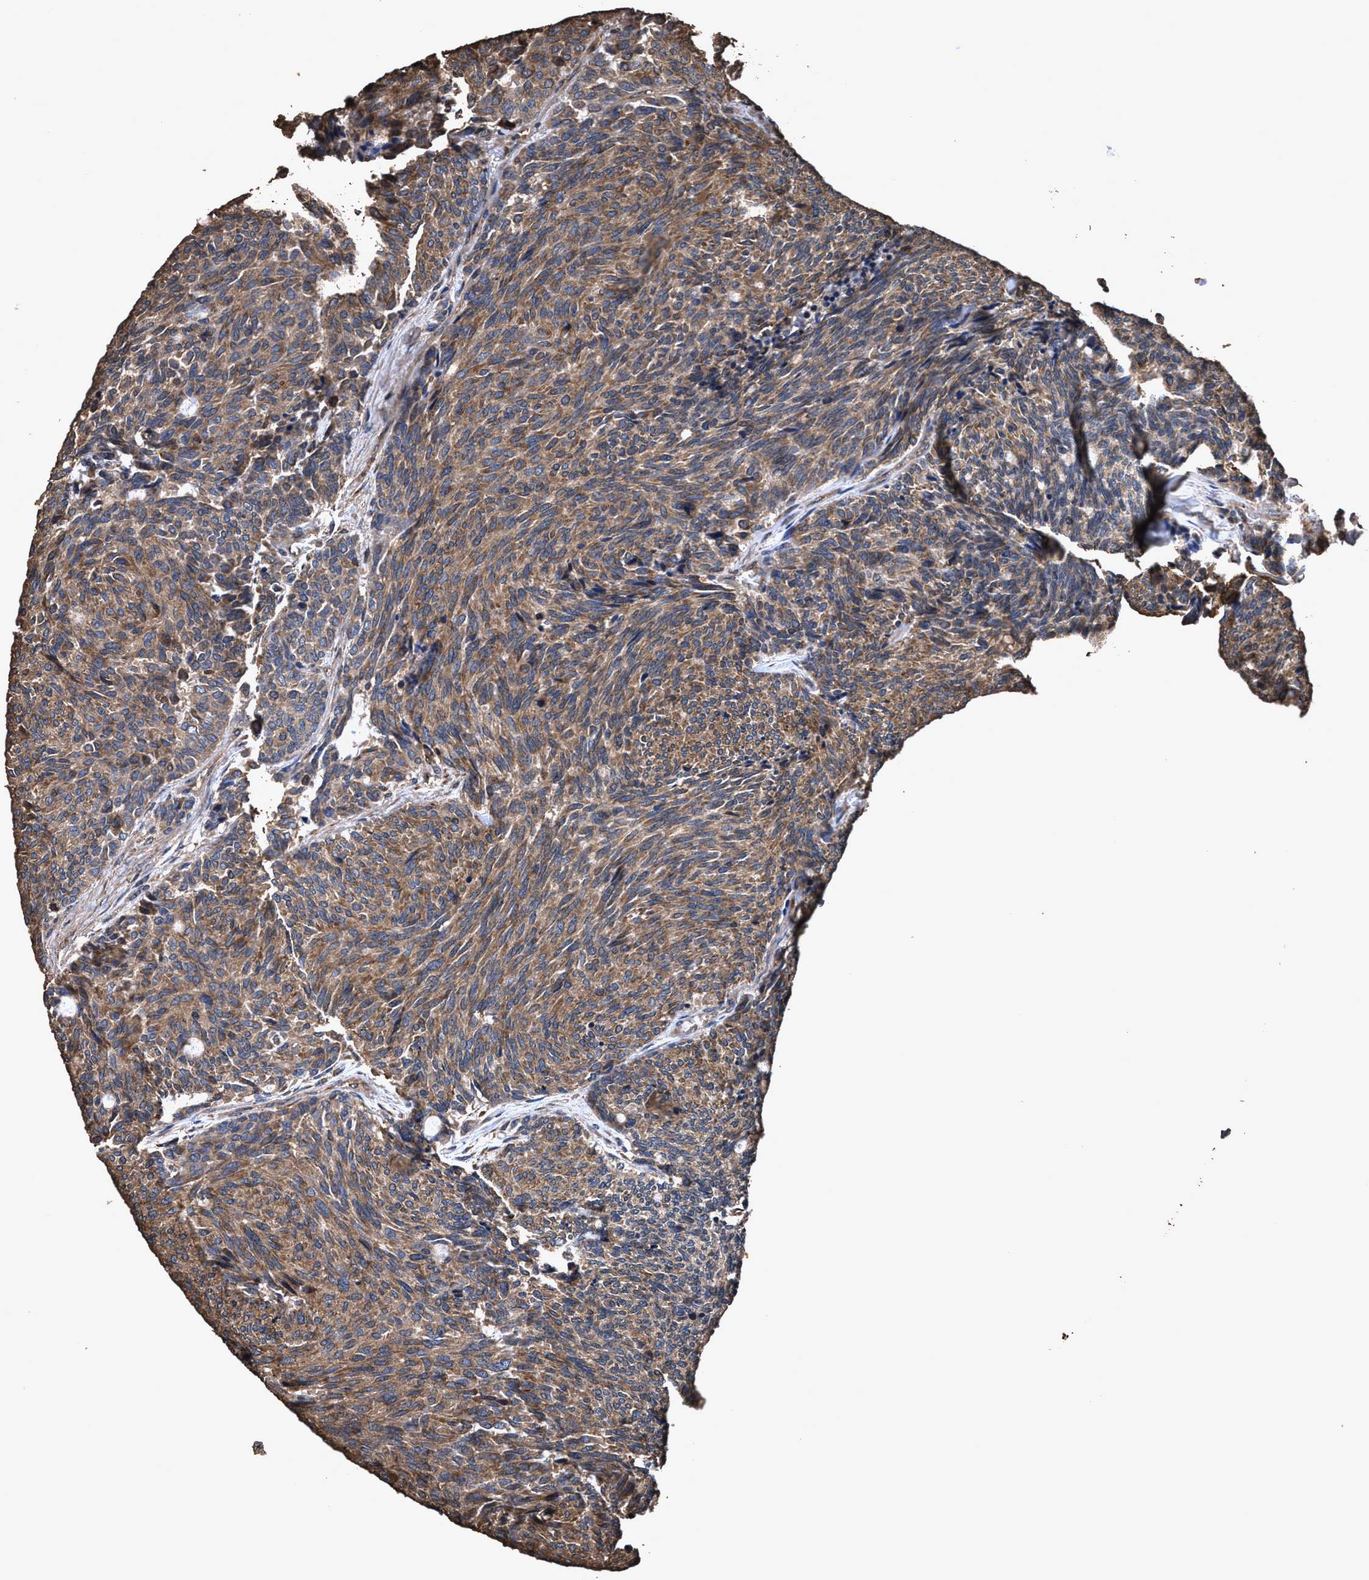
{"staining": {"intensity": "moderate", "quantity": ">75%", "location": "cytoplasmic/membranous"}, "tissue": "carcinoid", "cell_type": "Tumor cells", "image_type": "cancer", "snomed": [{"axis": "morphology", "description": "Carcinoid, malignant, NOS"}, {"axis": "topography", "description": "Pancreas"}], "caption": "This image shows immunohistochemistry staining of human carcinoid, with medium moderate cytoplasmic/membranous staining in about >75% of tumor cells.", "gene": "ZMYND19", "patient": {"sex": "female", "age": 54}}